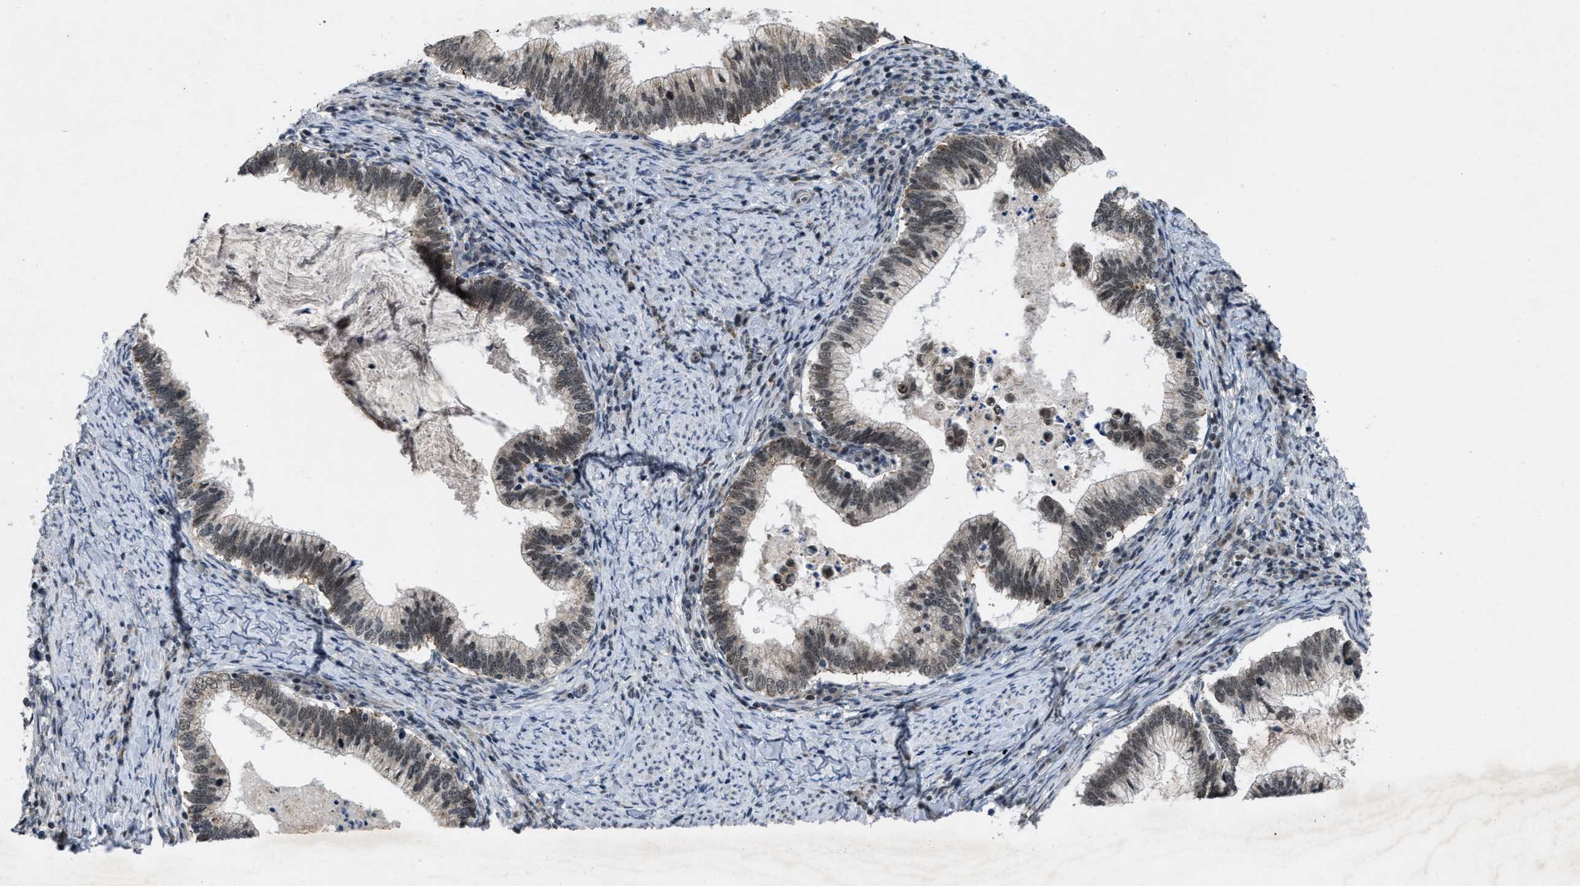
{"staining": {"intensity": "negative", "quantity": "none", "location": "none"}, "tissue": "cervical cancer", "cell_type": "Tumor cells", "image_type": "cancer", "snomed": [{"axis": "morphology", "description": "Adenocarcinoma, NOS"}, {"axis": "topography", "description": "Cervix"}], "caption": "High power microscopy micrograph of an immunohistochemistry (IHC) micrograph of cervical cancer, revealing no significant expression in tumor cells. The staining was performed using DAB (3,3'-diaminobenzidine) to visualize the protein expression in brown, while the nuclei were stained in blue with hematoxylin (Magnification: 20x).", "gene": "ZNHIT1", "patient": {"sex": "female", "age": 36}}